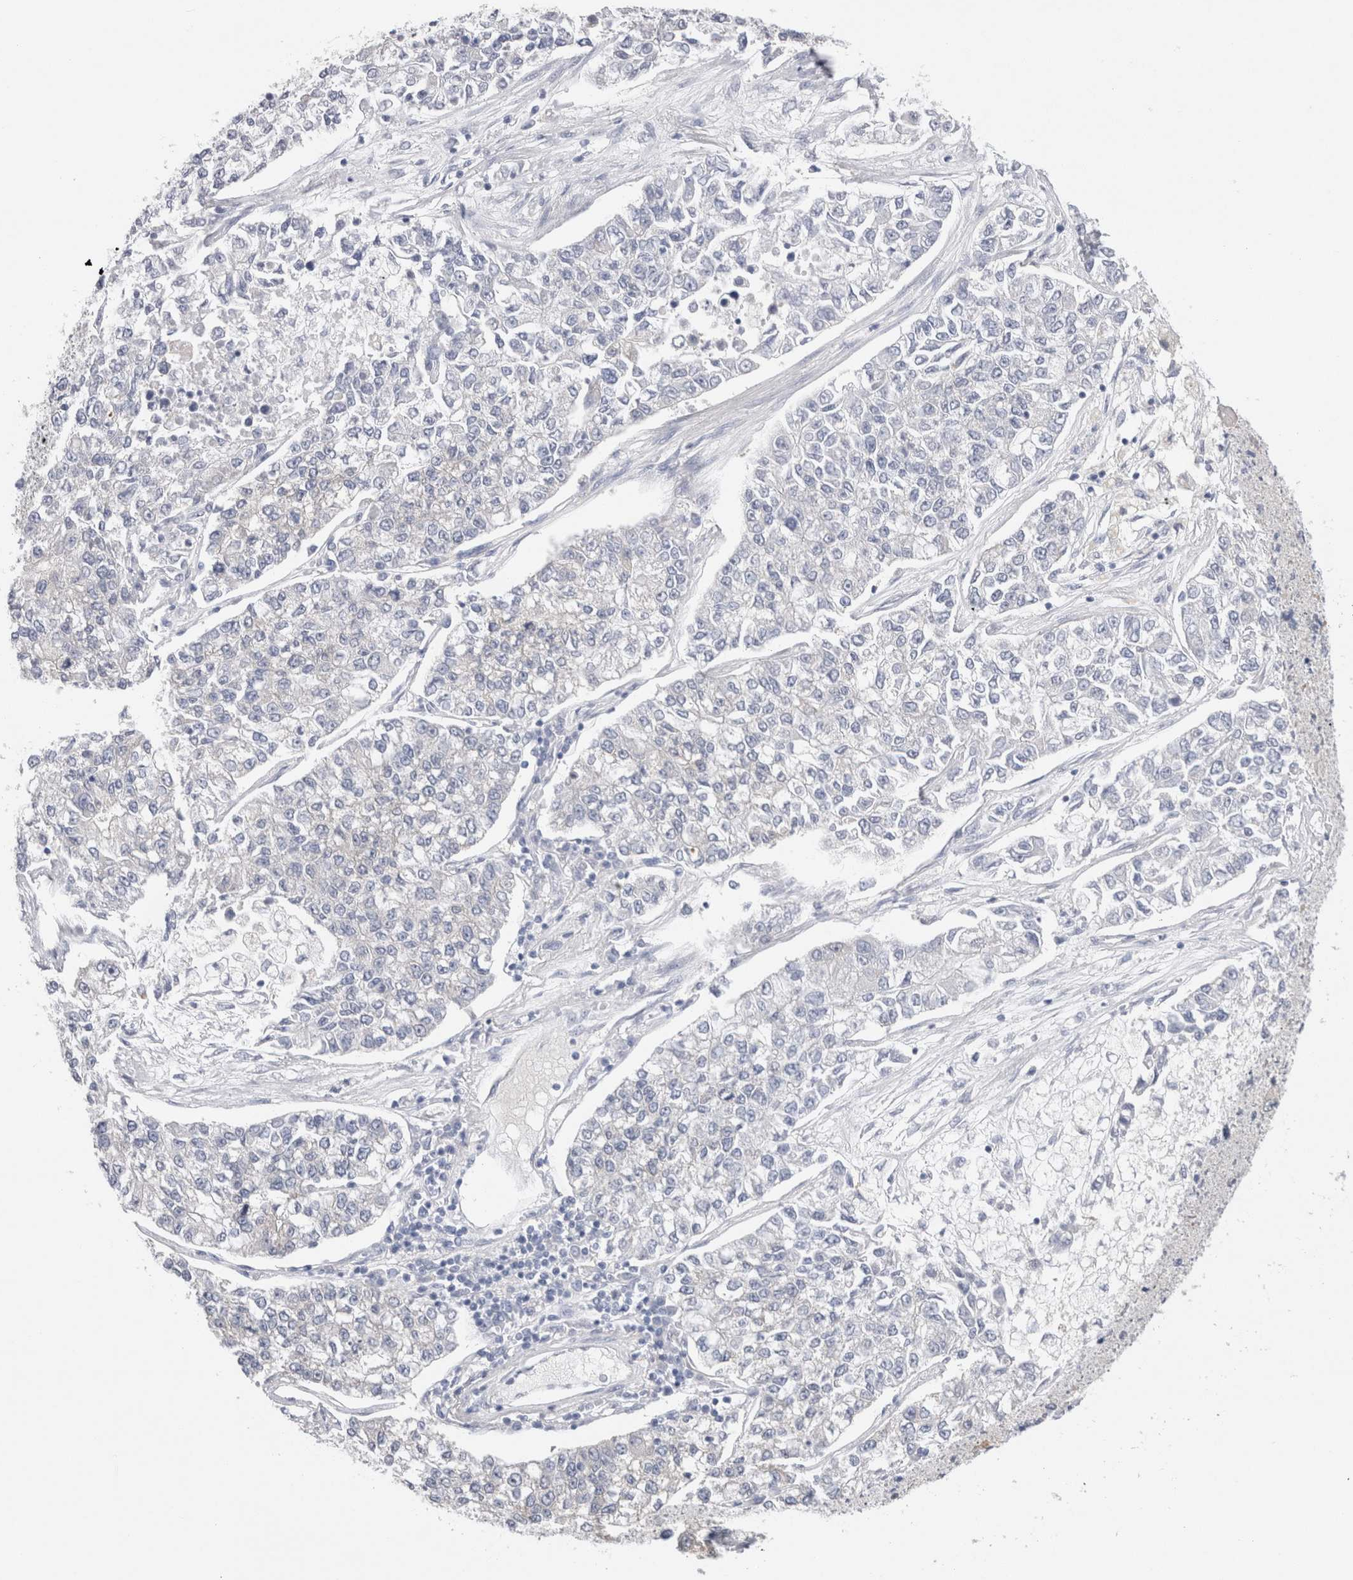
{"staining": {"intensity": "negative", "quantity": "none", "location": "none"}, "tissue": "lung cancer", "cell_type": "Tumor cells", "image_type": "cancer", "snomed": [{"axis": "morphology", "description": "Adenocarcinoma, NOS"}, {"axis": "topography", "description": "Lung"}], "caption": "DAB immunohistochemical staining of lung cancer demonstrates no significant expression in tumor cells.", "gene": "WIPF2", "patient": {"sex": "male", "age": 49}}